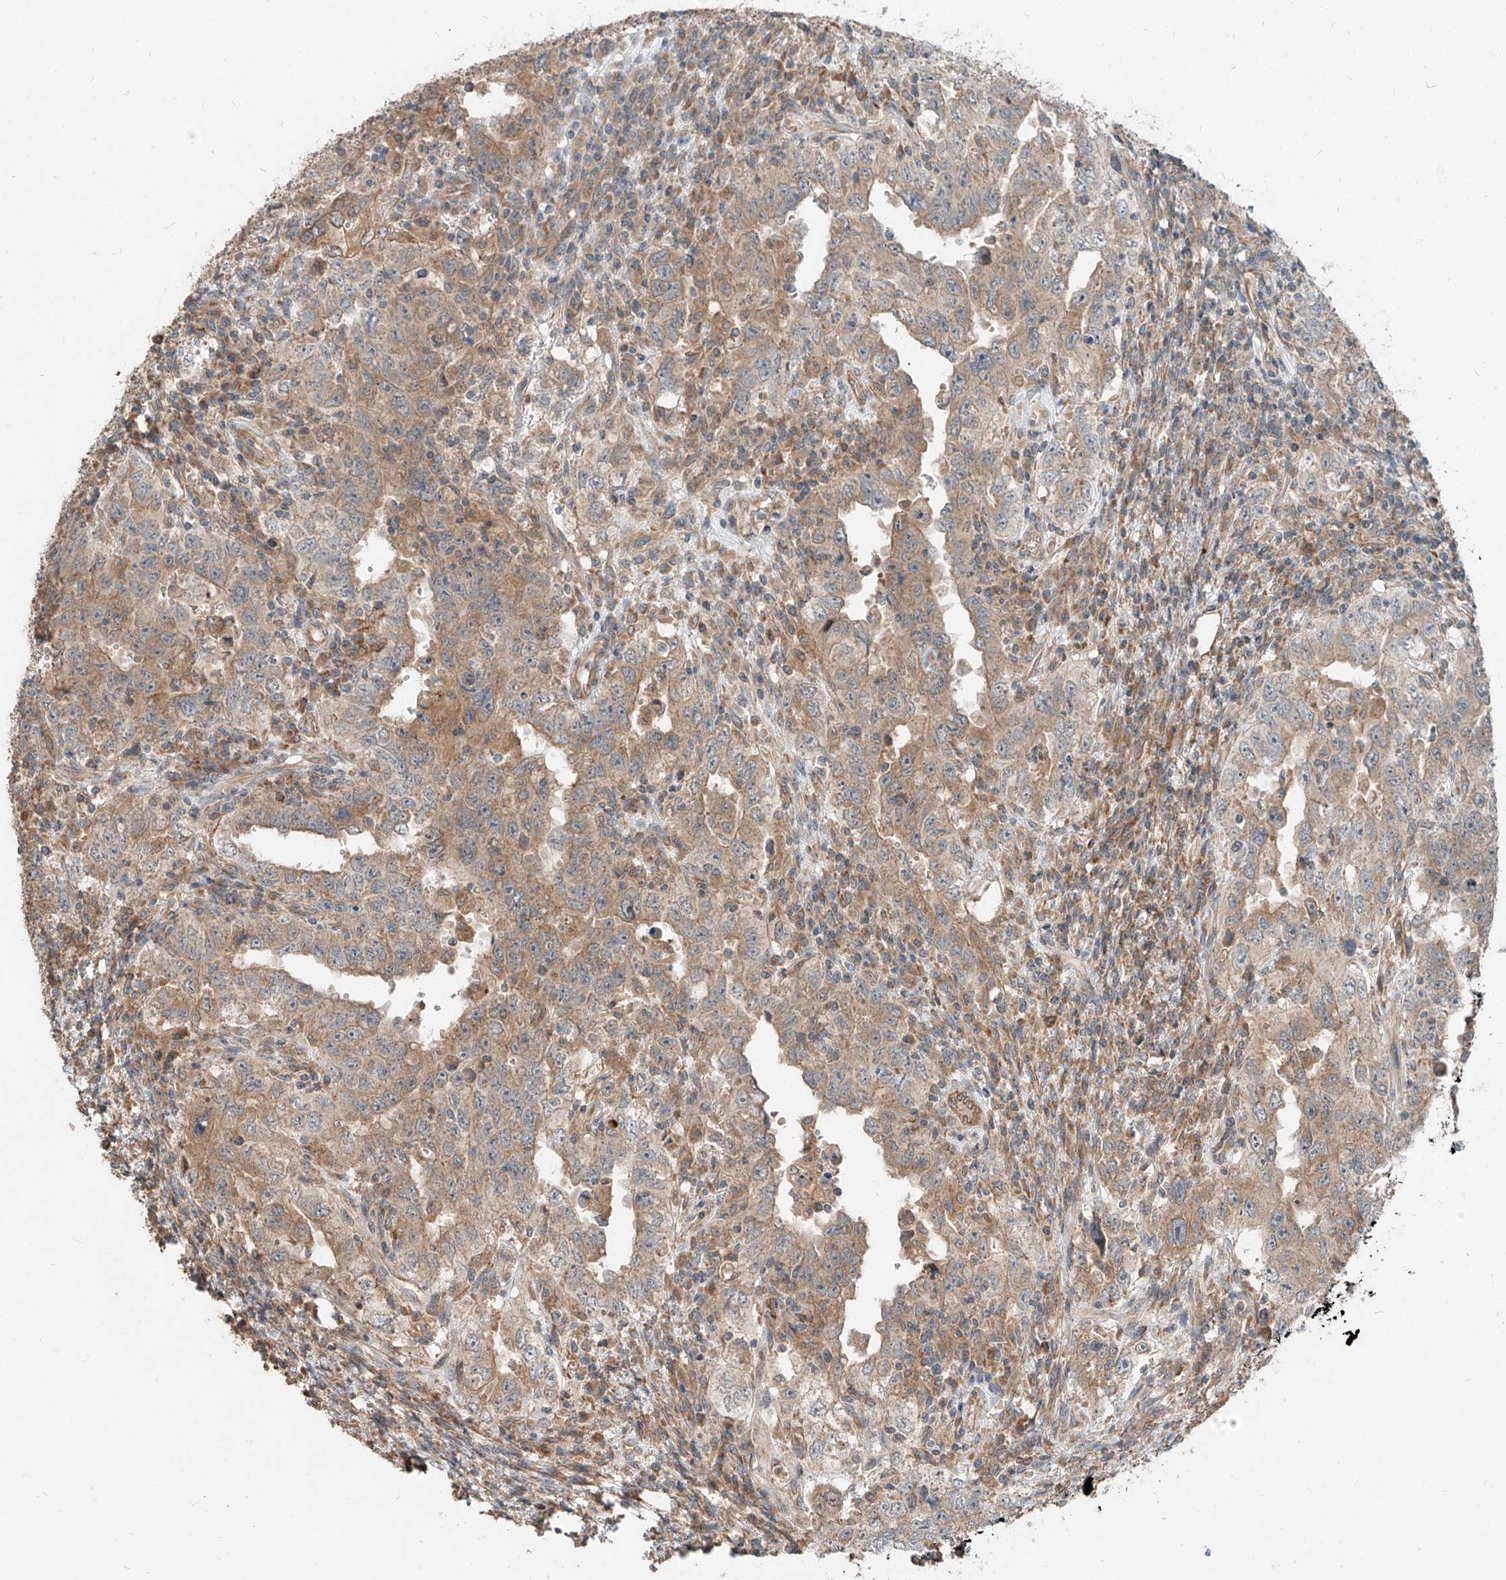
{"staining": {"intensity": "moderate", "quantity": "25%-75%", "location": "cytoplasmic/membranous"}, "tissue": "testis cancer", "cell_type": "Tumor cells", "image_type": "cancer", "snomed": [{"axis": "morphology", "description": "Carcinoma, Embryonal, NOS"}, {"axis": "topography", "description": "Testis"}], "caption": "Tumor cells reveal medium levels of moderate cytoplasmic/membranous positivity in about 25%-75% of cells in human testis cancer.", "gene": "STX19", "patient": {"sex": "male", "age": 26}}